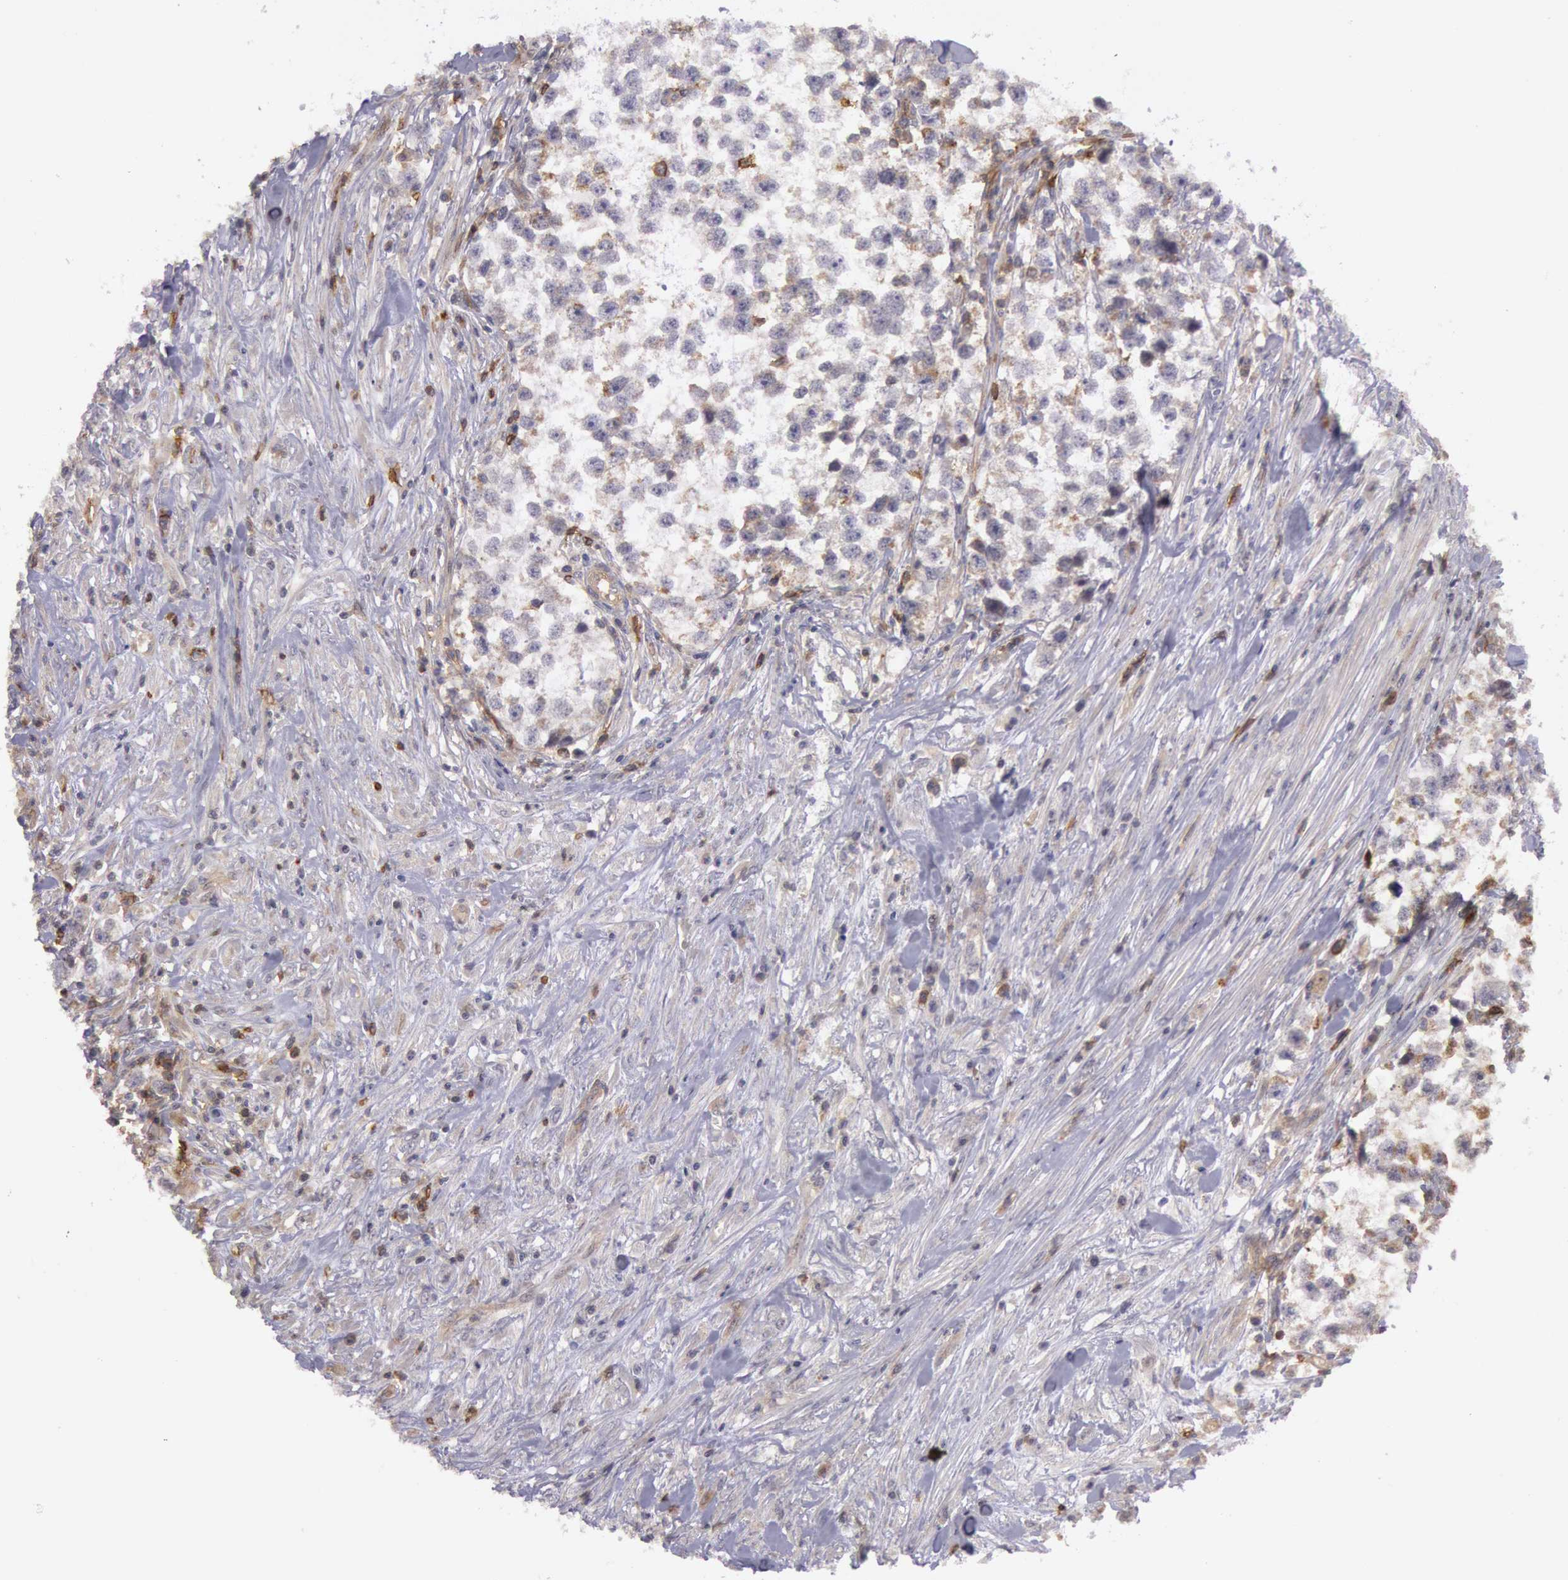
{"staining": {"intensity": "weak", "quantity": "25%-75%", "location": "cytoplasmic/membranous"}, "tissue": "testis cancer", "cell_type": "Tumor cells", "image_type": "cancer", "snomed": [{"axis": "morphology", "description": "Seminoma, NOS"}, {"axis": "morphology", "description": "Carcinoma, Embryonal, NOS"}, {"axis": "topography", "description": "Testis"}], "caption": "Embryonal carcinoma (testis) stained with a protein marker exhibits weak staining in tumor cells.", "gene": "TRIB2", "patient": {"sex": "male", "age": 30}}